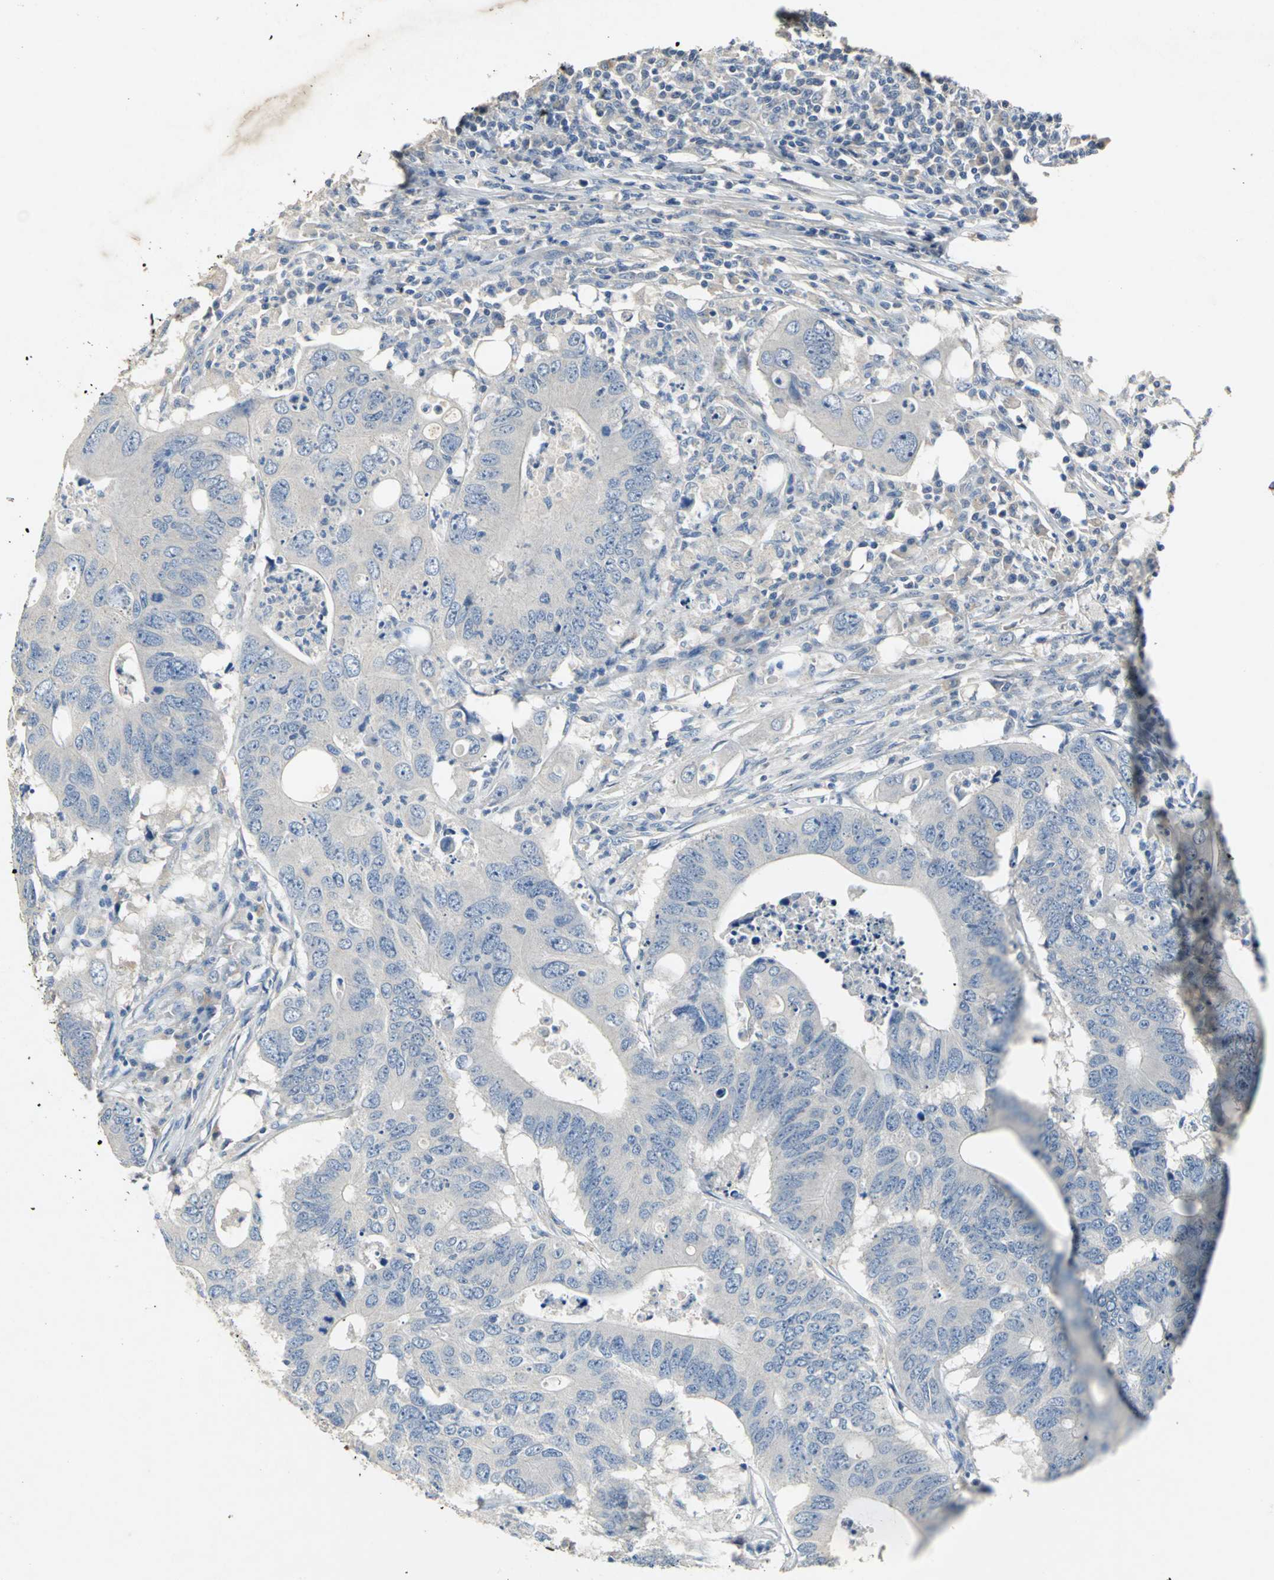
{"staining": {"intensity": "negative", "quantity": "none", "location": "none"}, "tissue": "colorectal cancer", "cell_type": "Tumor cells", "image_type": "cancer", "snomed": [{"axis": "morphology", "description": "Adenocarcinoma, NOS"}, {"axis": "topography", "description": "Colon"}], "caption": "This image is of colorectal cancer stained with immunohistochemistry (IHC) to label a protein in brown with the nuclei are counter-stained blue. There is no staining in tumor cells.", "gene": "EFNB3", "patient": {"sex": "male", "age": 71}}